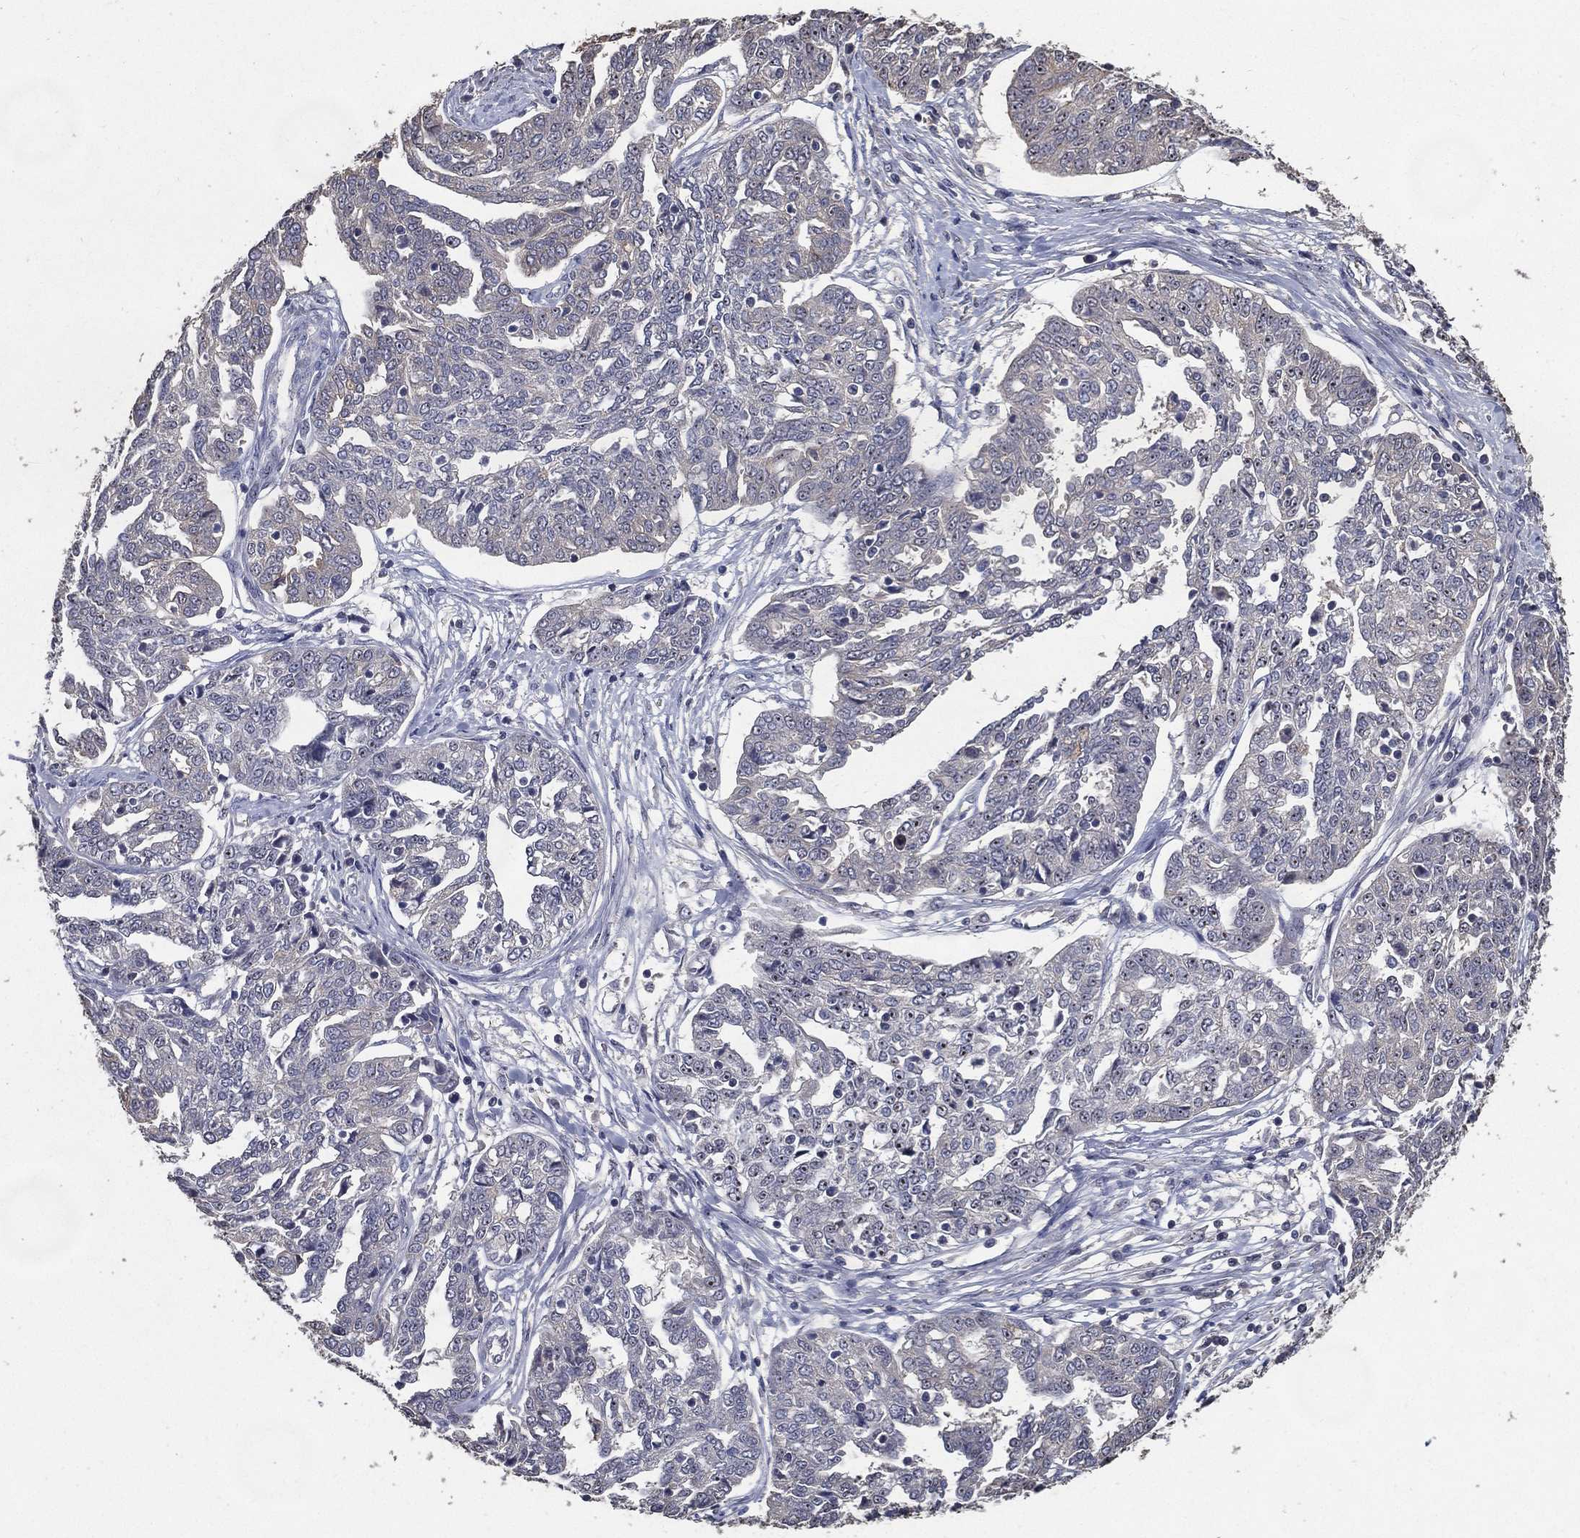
{"staining": {"intensity": "negative", "quantity": "none", "location": "none"}, "tissue": "ovarian cancer", "cell_type": "Tumor cells", "image_type": "cancer", "snomed": [{"axis": "morphology", "description": "Cystadenocarcinoma, serous, NOS"}, {"axis": "topography", "description": "Ovary"}], "caption": "Immunohistochemistry (IHC) micrograph of neoplastic tissue: human ovarian serous cystadenocarcinoma stained with DAB (3,3'-diaminobenzidine) exhibits no significant protein positivity in tumor cells.", "gene": "EFNA1", "patient": {"sex": "female", "age": 67}}